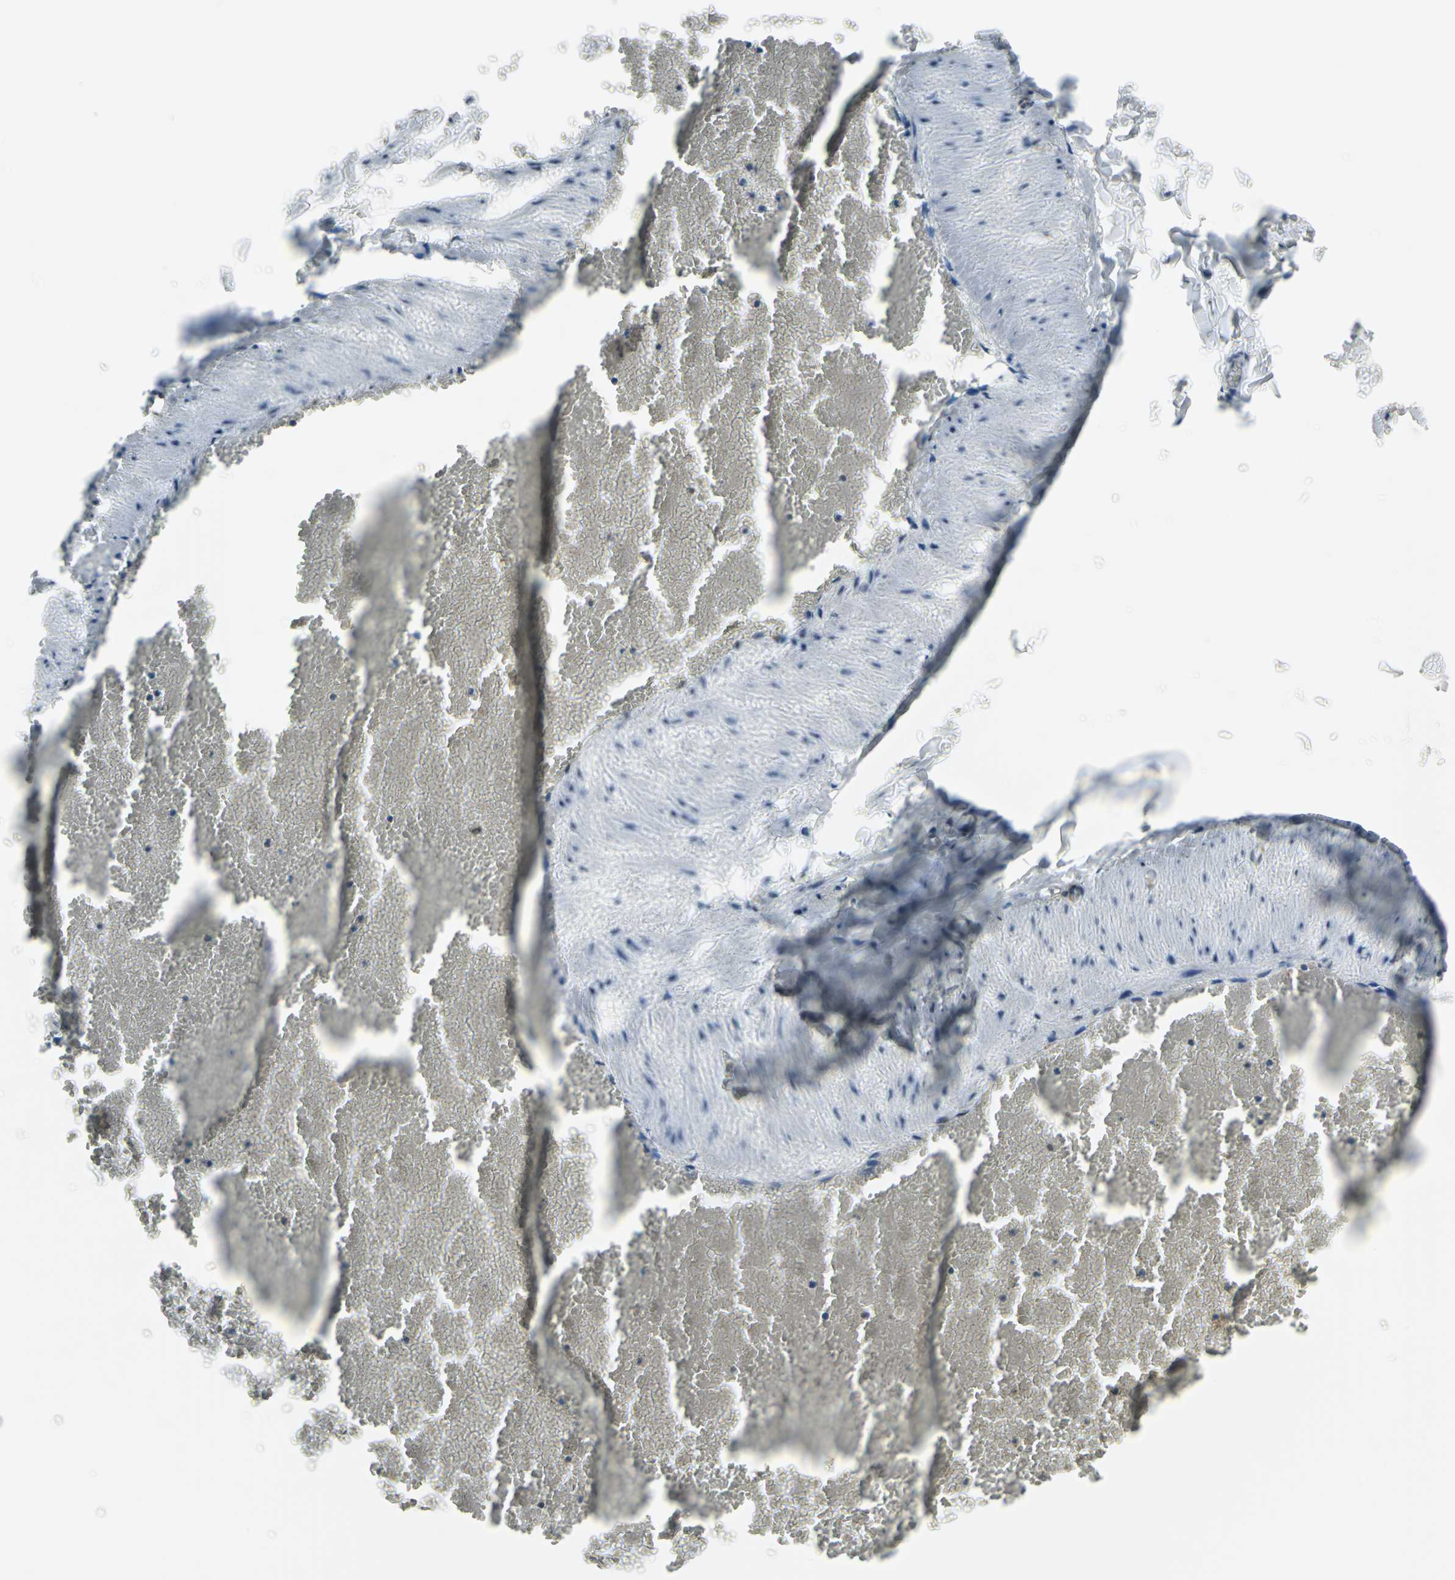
{"staining": {"intensity": "negative", "quantity": "none", "location": "none"}, "tissue": "adipose tissue", "cell_type": "Adipocytes", "image_type": "normal", "snomed": [{"axis": "morphology", "description": "Normal tissue, NOS"}, {"axis": "topography", "description": "Vascular tissue"}], "caption": "Histopathology image shows no significant protein expression in adipocytes of normal adipose tissue. (DAB (3,3'-diaminobenzidine) immunohistochemistry with hematoxylin counter stain).", "gene": "PSME1", "patient": {"sex": "male", "age": 41}}